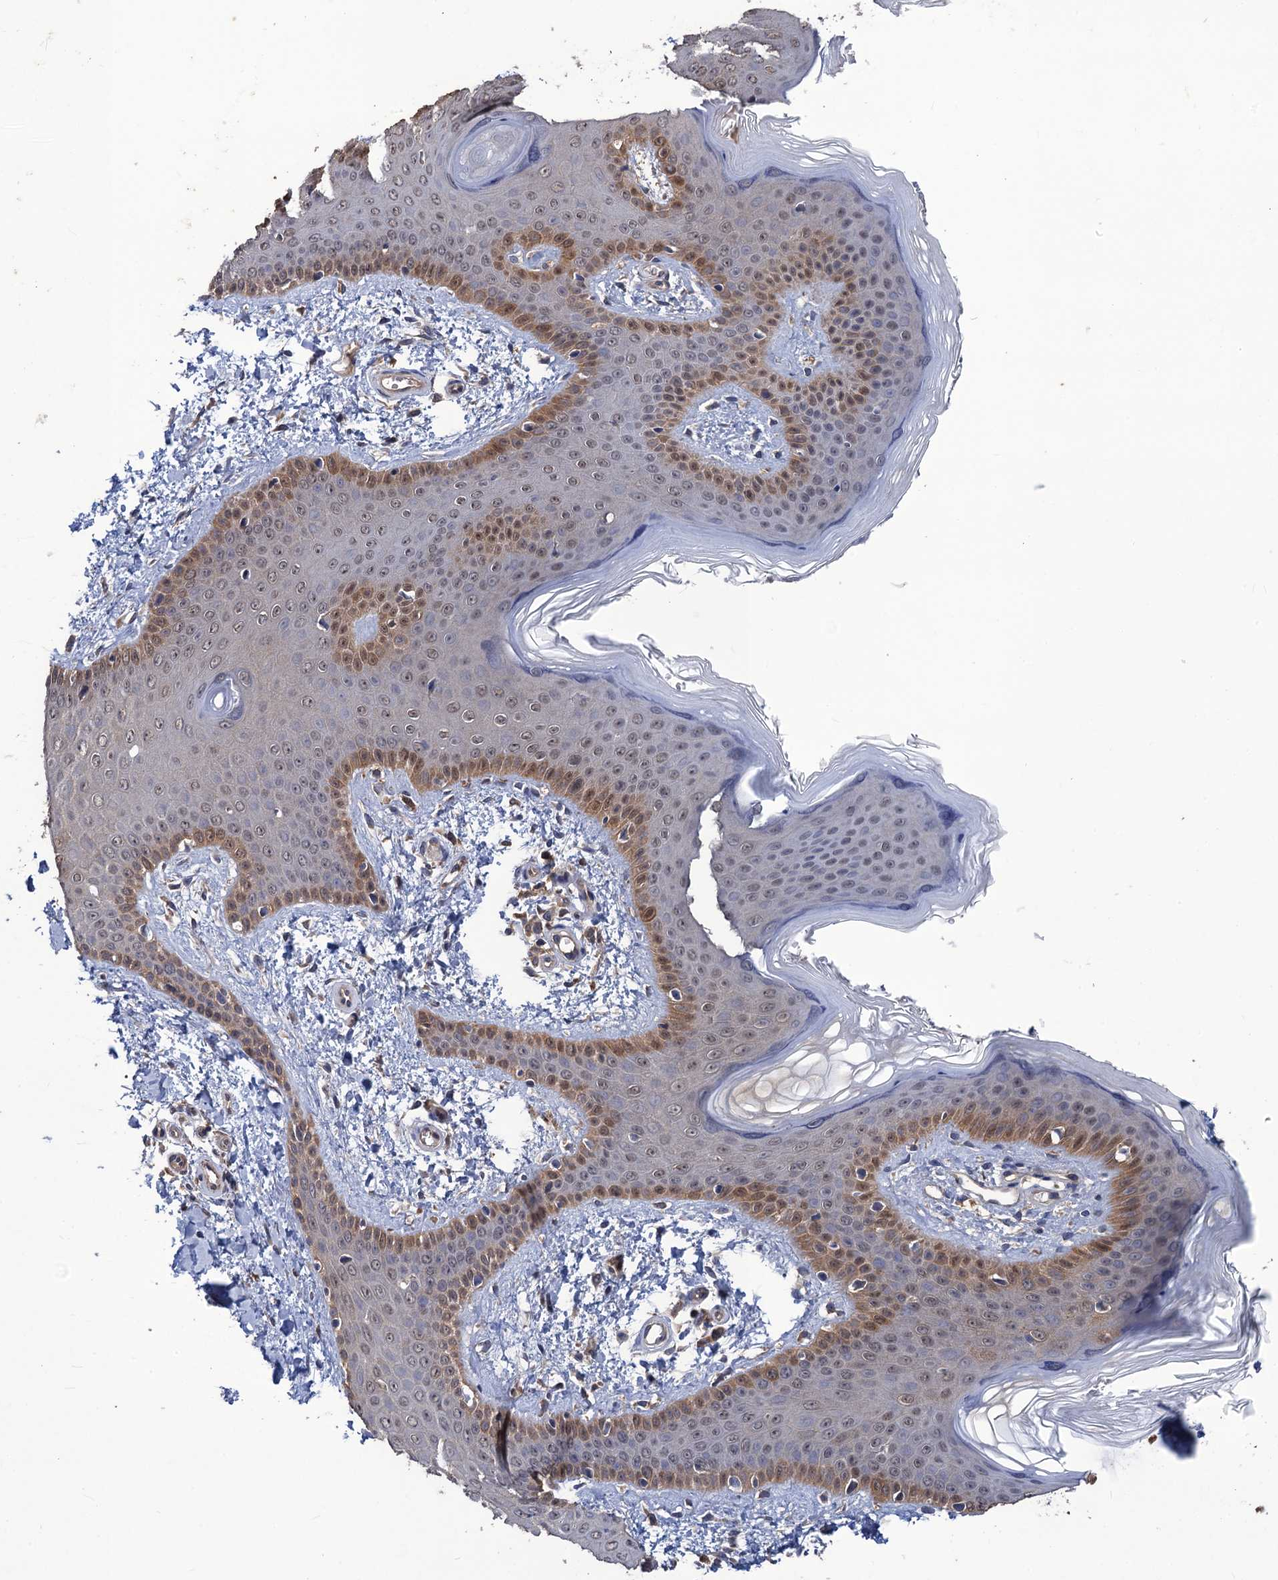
{"staining": {"intensity": "weak", "quantity": ">75%", "location": "cytoplasmic/membranous"}, "tissue": "skin", "cell_type": "Fibroblasts", "image_type": "normal", "snomed": [{"axis": "morphology", "description": "Normal tissue, NOS"}, {"axis": "topography", "description": "Skin"}], "caption": "This micrograph shows IHC staining of unremarkable human skin, with low weak cytoplasmic/membranous positivity in approximately >75% of fibroblasts.", "gene": "DGKA", "patient": {"sex": "male", "age": 37}}